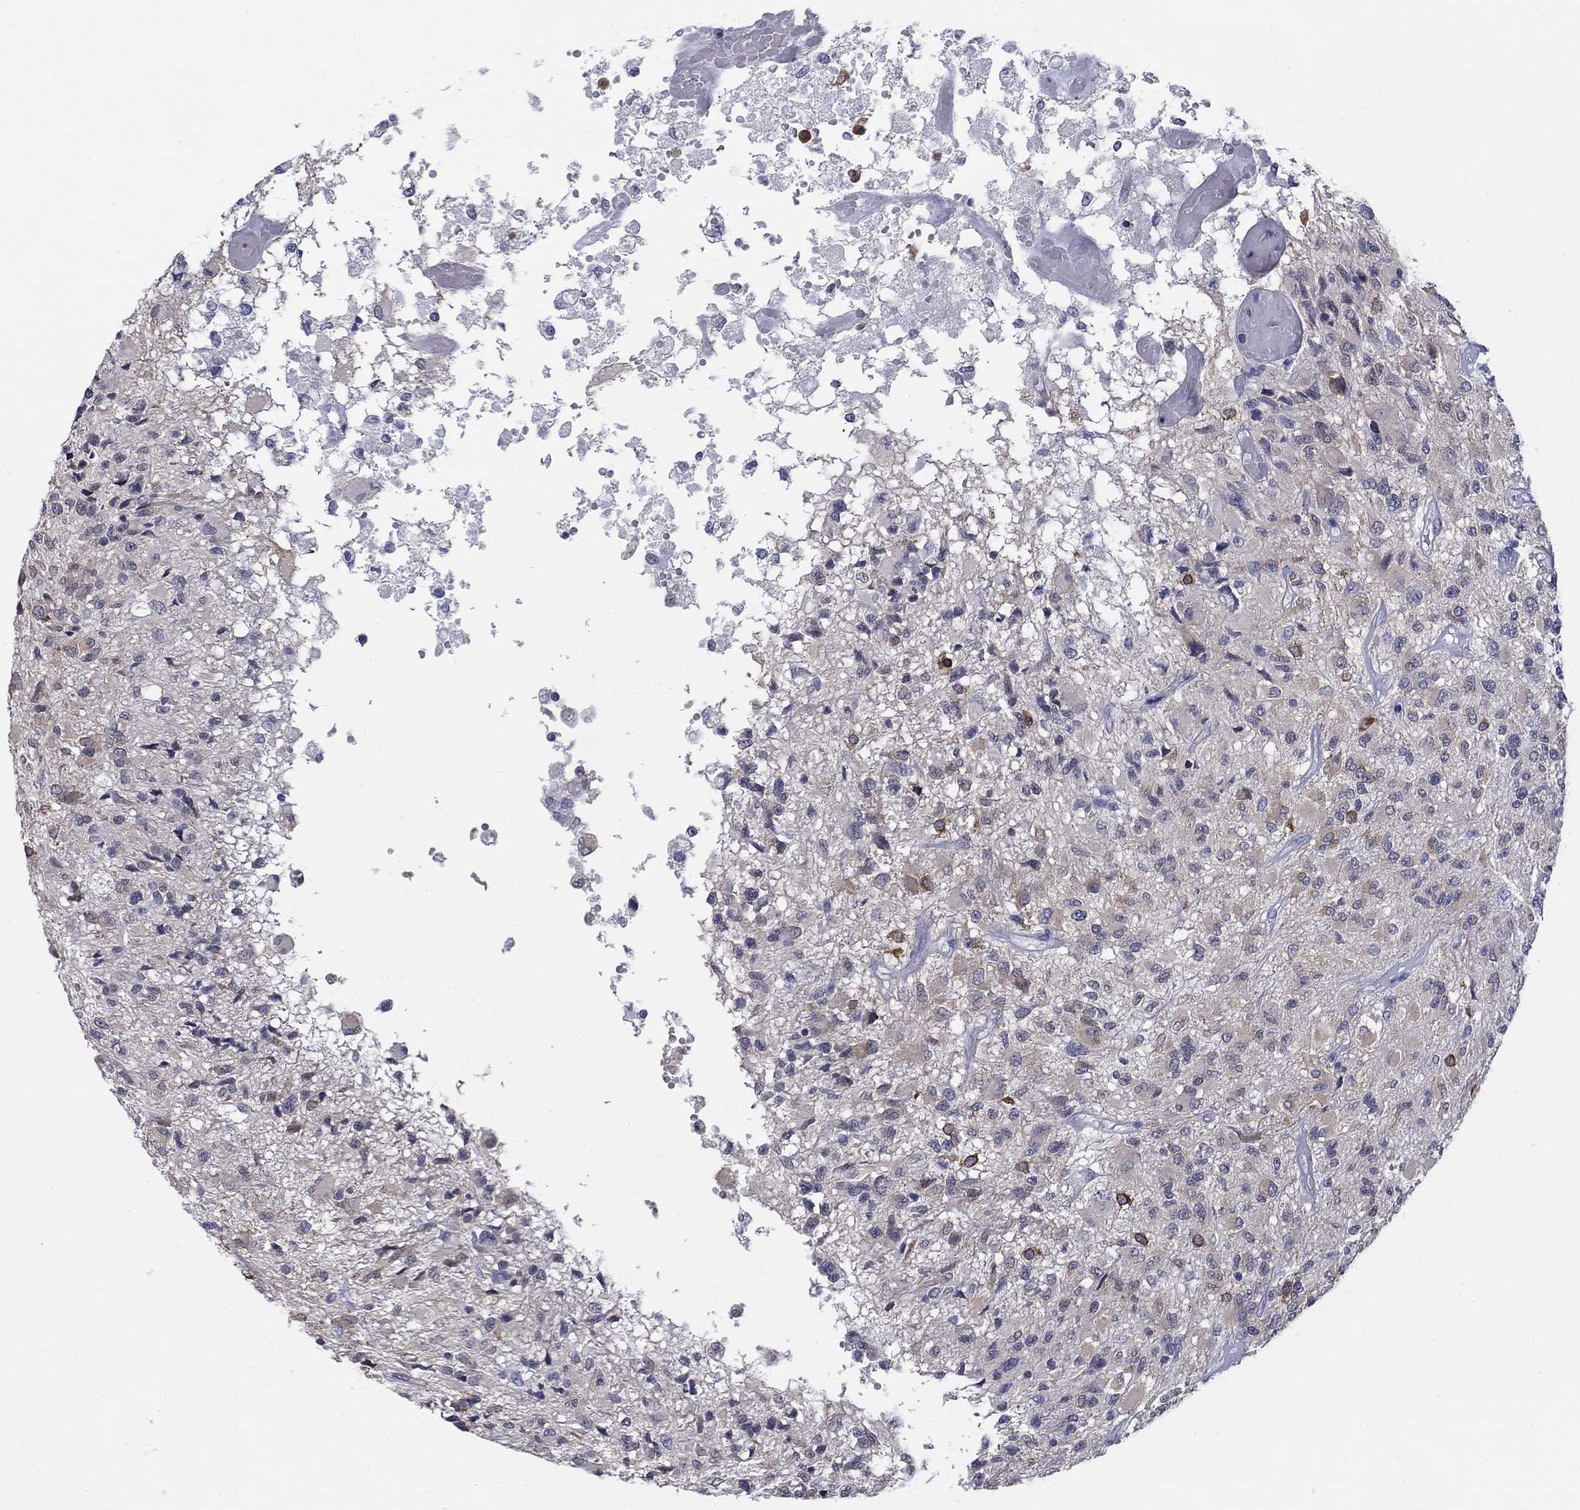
{"staining": {"intensity": "strong", "quantity": "<25%", "location": "cytoplasmic/membranous"}, "tissue": "glioma", "cell_type": "Tumor cells", "image_type": "cancer", "snomed": [{"axis": "morphology", "description": "Glioma, malignant, High grade"}, {"axis": "topography", "description": "Brain"}], "caption": "A photomicrograph of malignant high-grade glioma stained for a protein reveals strong cytoplasmic/membranous brown staining in tumor cells. (DAB = brown stain, brightfield microscopy at high magnification).", "gene": "ECEL1", "patient": {"sex": "female", "age": 63}}